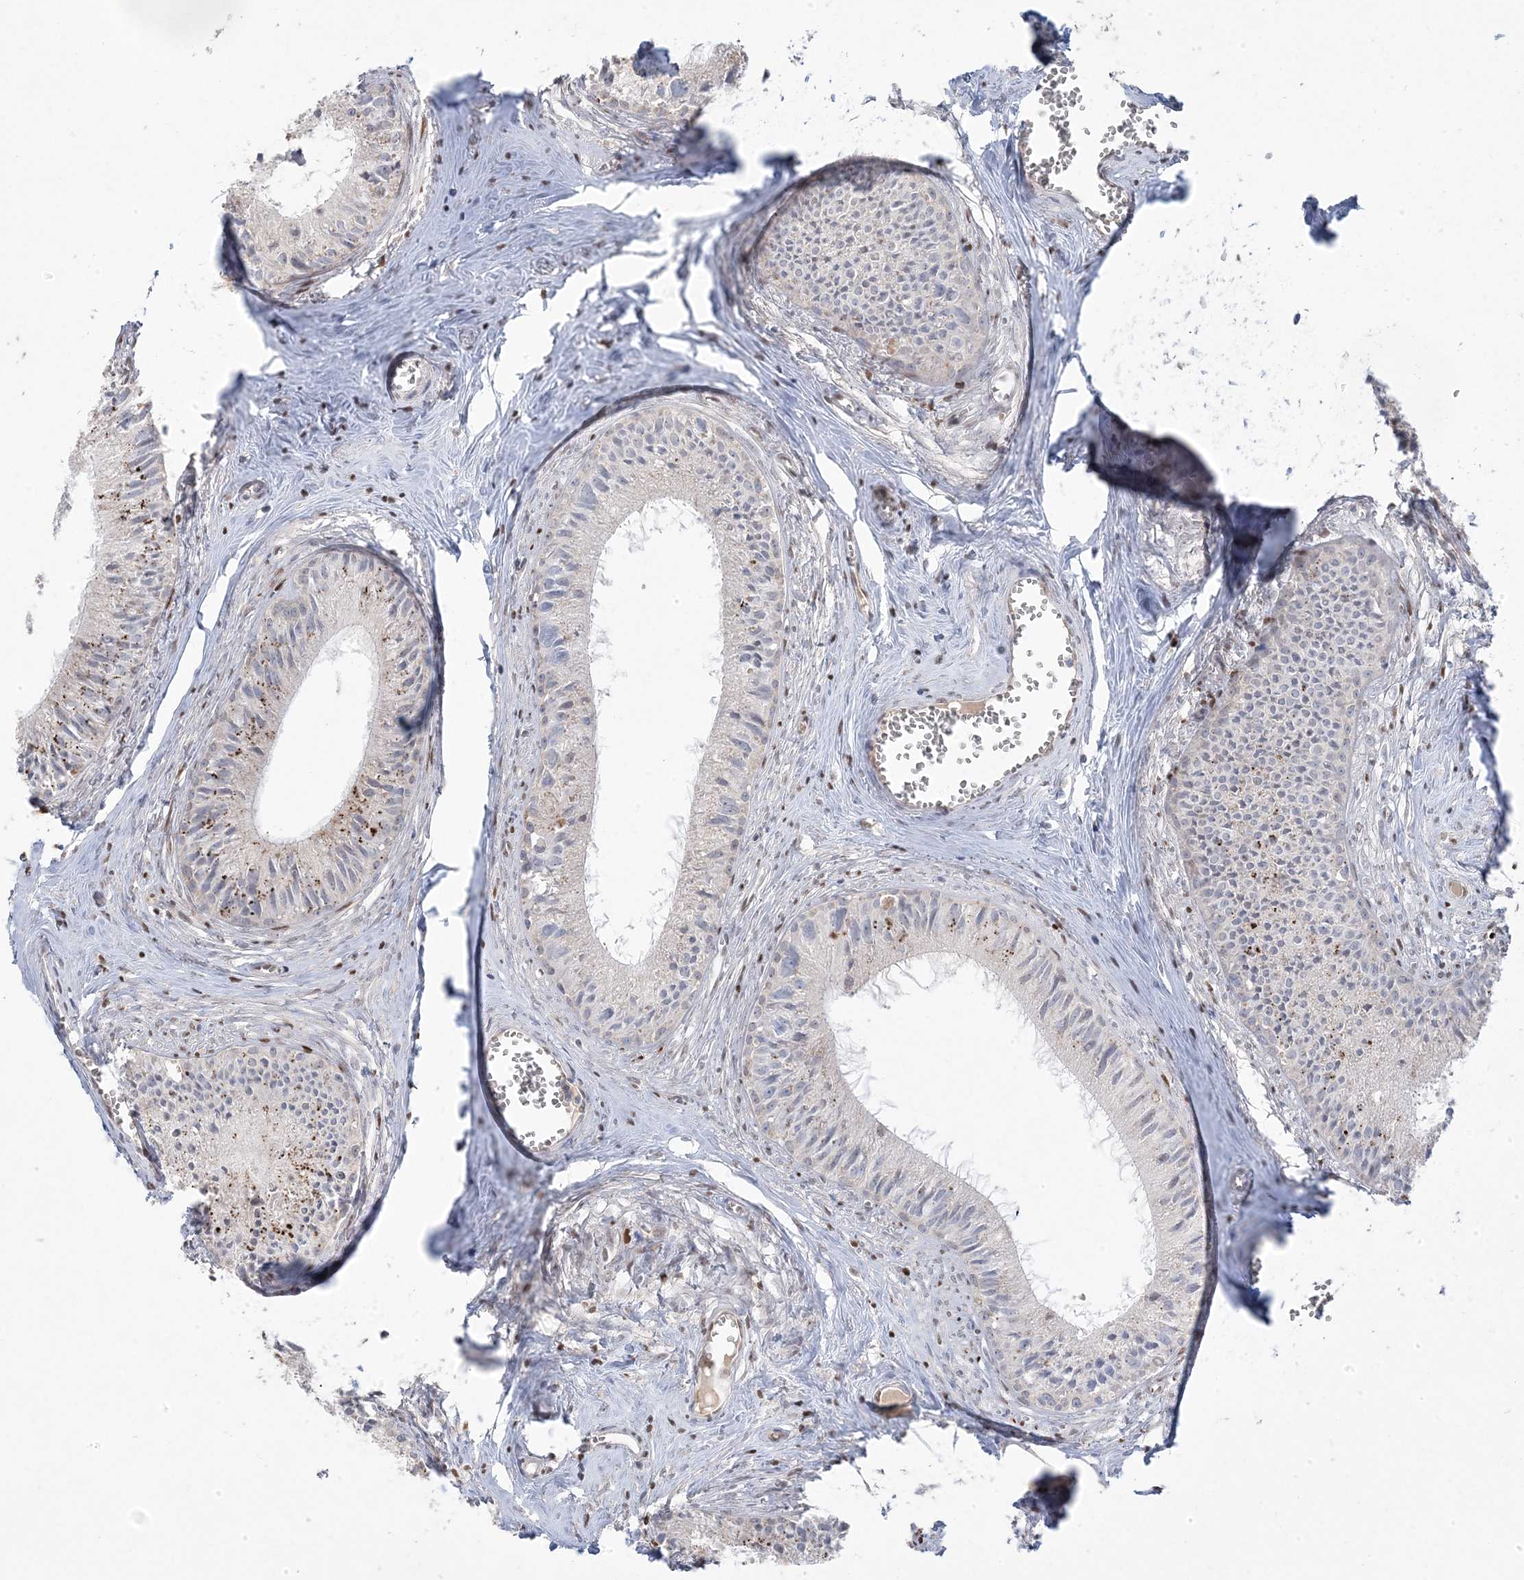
{"staining": {"intensity": "weak", "quantity": "<25%", "location": "cytoplasmic/membranous"}, "tissue": "epididymis", "cell_type": "Glandular cells", "image_type": "normal", "snomed": [{"axis": "morphology", "description": "Normal tissue, NOS"}, {"axis": "topography", "description": "Epididymis"}], "caption": "This is a micrograph of IHC staining of unremarkable epididymis, which shows no staining in glandular cells.", "gene": "PPOX", "patient": {"sex": "male", "age": 36}}